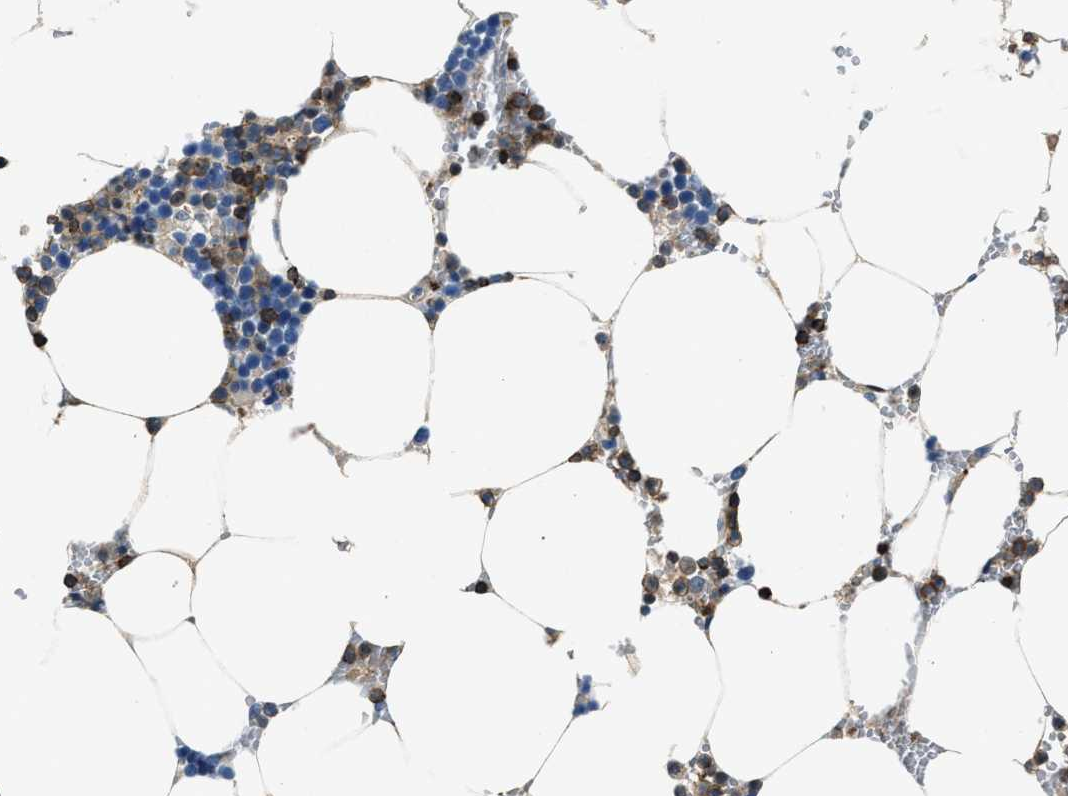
{"staining": {"intensity": "moderate", "quantity": "25%-75%", "location": "cytoplasmic/membranous"}, "tissue": "bone marrow", "cell_type": "Hematopoietic cells", "image_type": "normal", "snomed": [{"axis": "morphology", "description": "Normal tissue, NOS"}, {"axis": "topography", "description": "Bone marrow"}], "caption": "This photomicrograph displays immunohistochemistry (IHC) staining of benign bone marrow, with medium moderate cytoplasmic/membranous staining in about 25%-75% of hematopoietic cells.", "gene": "MYO1G", "patient": {"sex": "male", "age": 70}}